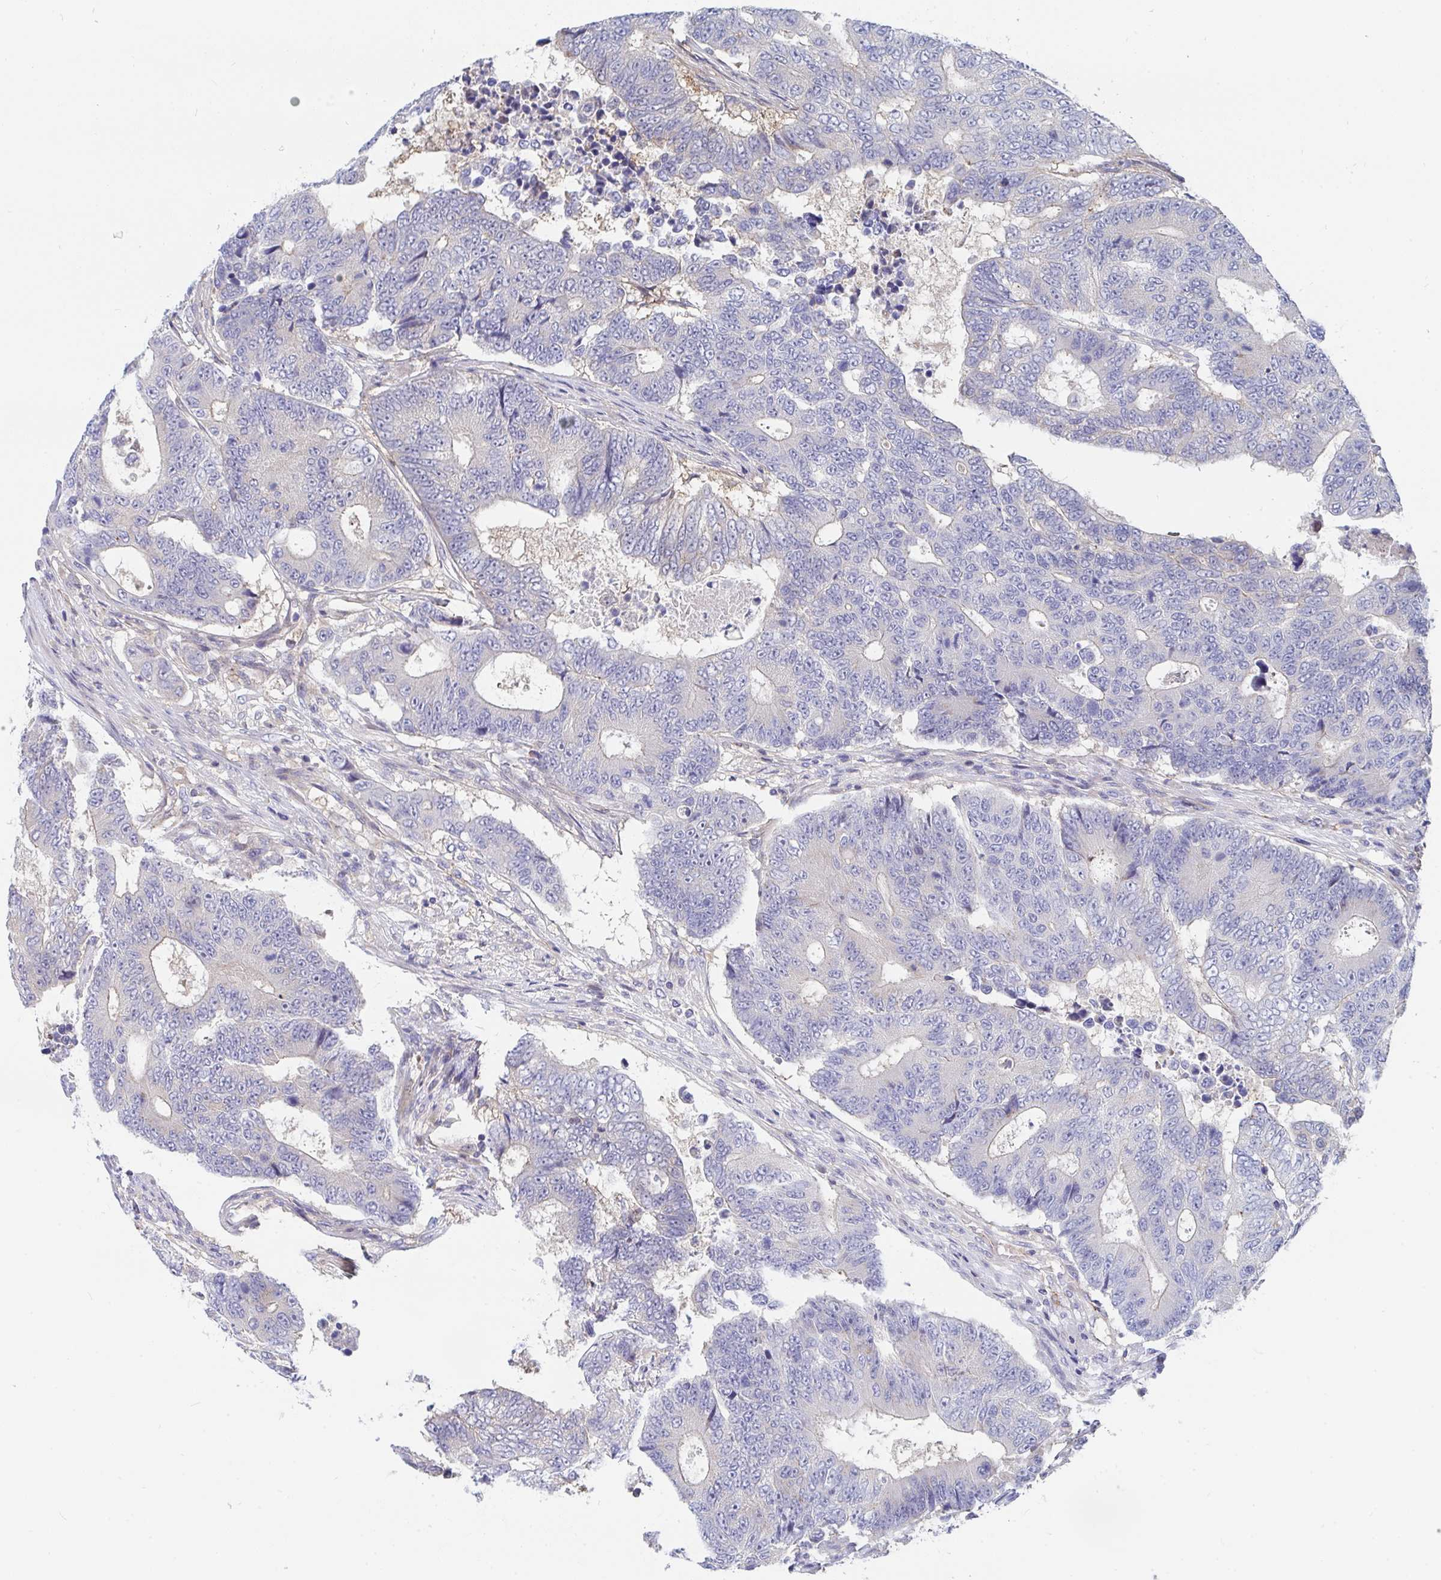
{"staining": {"intensity": "negative", "quantity": "none", "location": "none"}, "tissue": "colorectal cancer", "cell_type": "Tumor cells", "image_type": "cancer", "snomed": [{"axis": "morphology", "description": "Adenocarcinoma, NOS"}, {"axis": "topography", "description": "Colon"}], "caption": "High power microscopy histopathology image of an immunohistochemistry image of adenocarcinoma (colorectal), revealing no significant positivity in tumor cells.", "gene": "P2RX3", "patient": {"sex": "female", "age": 48}}